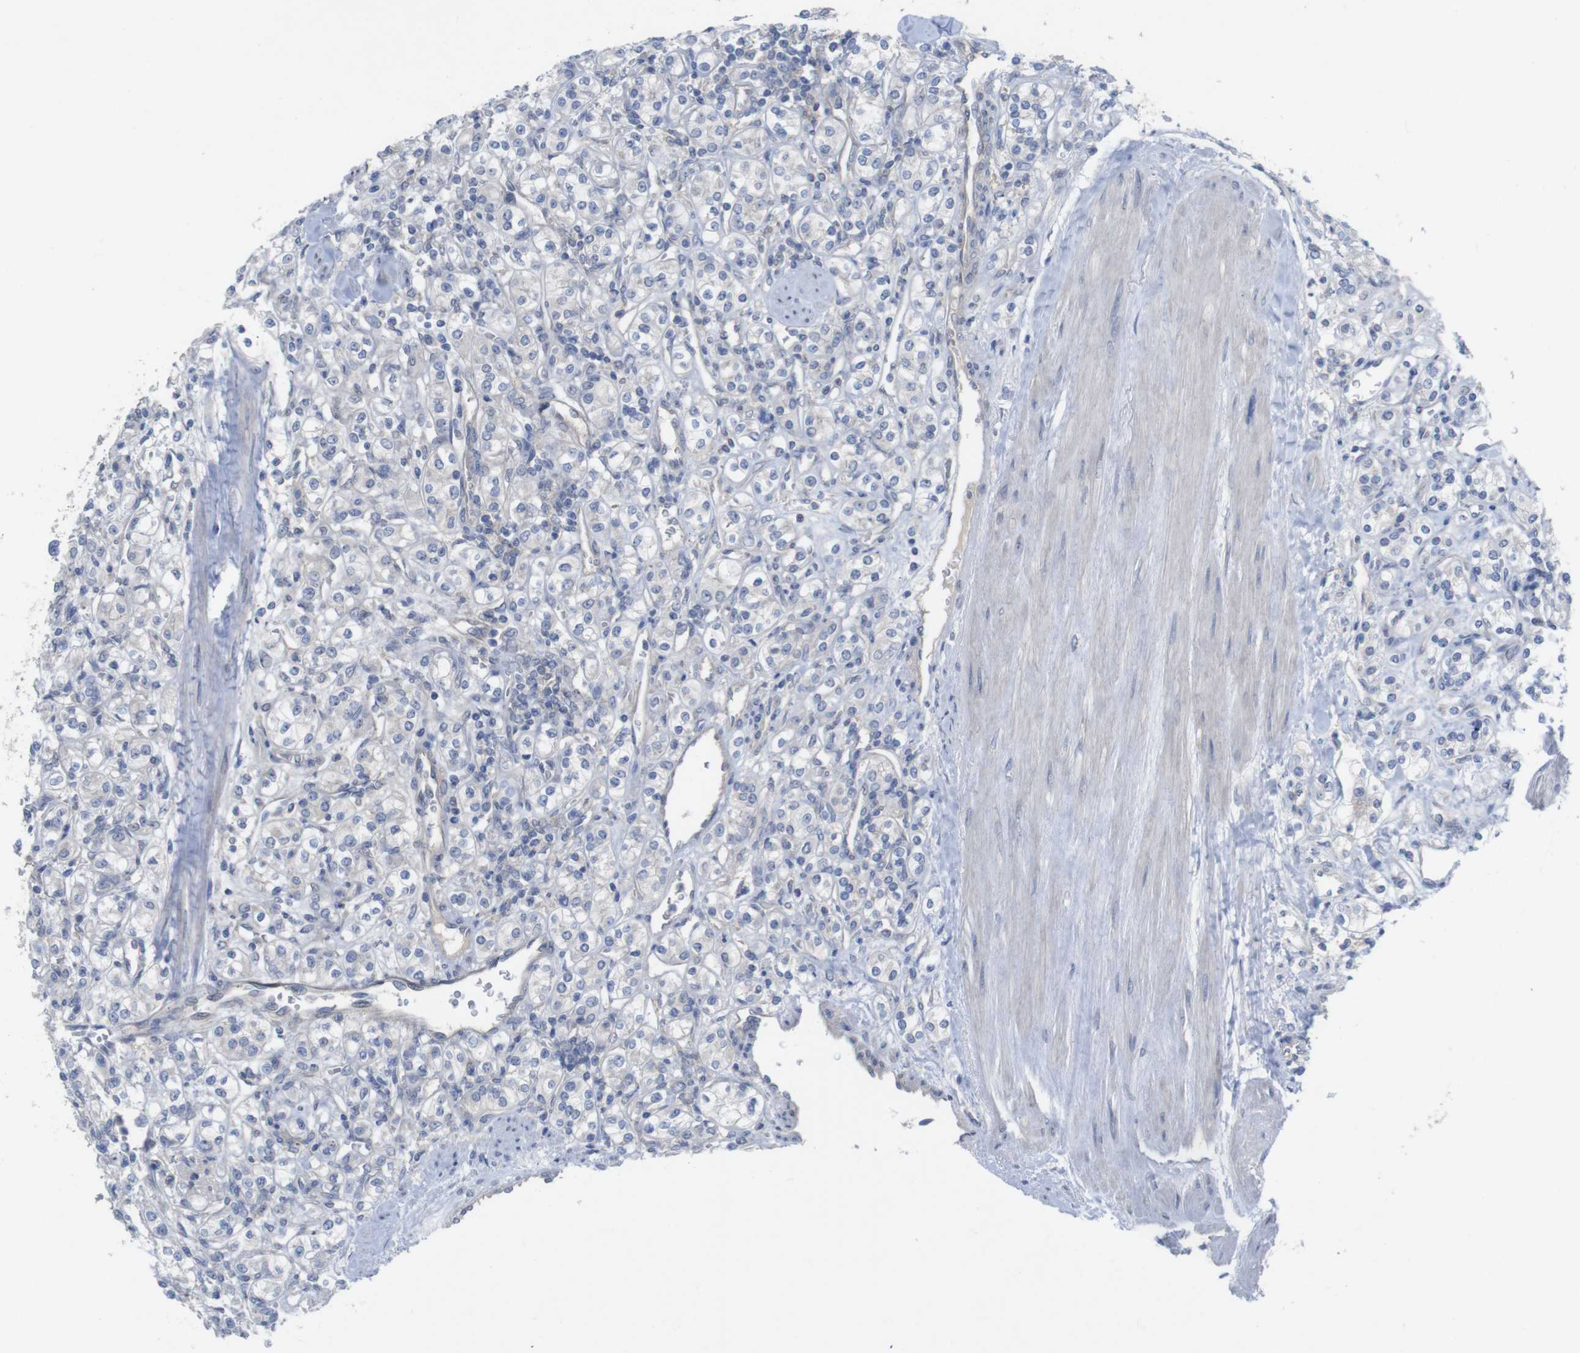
{"staining": {"intensity": "negative", "quantity": "none", "location": "none"}, "tissue": "renal cancer", "cell_type": "Tumor cells", "image_type": "cancer", "snomed": [{"axis": "morphology", "description": "Adenocarcinoma, NOS"}, {"axis": "topography", "description": "Kidney"}], "caption": "This photomicrograph is of adenocarcinoma (renal) stained with IHC to label a protein in brown with the nuclei are counter-stained blue. There is no expression in tumor cells.", "gene": "KIDINS220", "patient": {"sex": "male", "age": 77}}